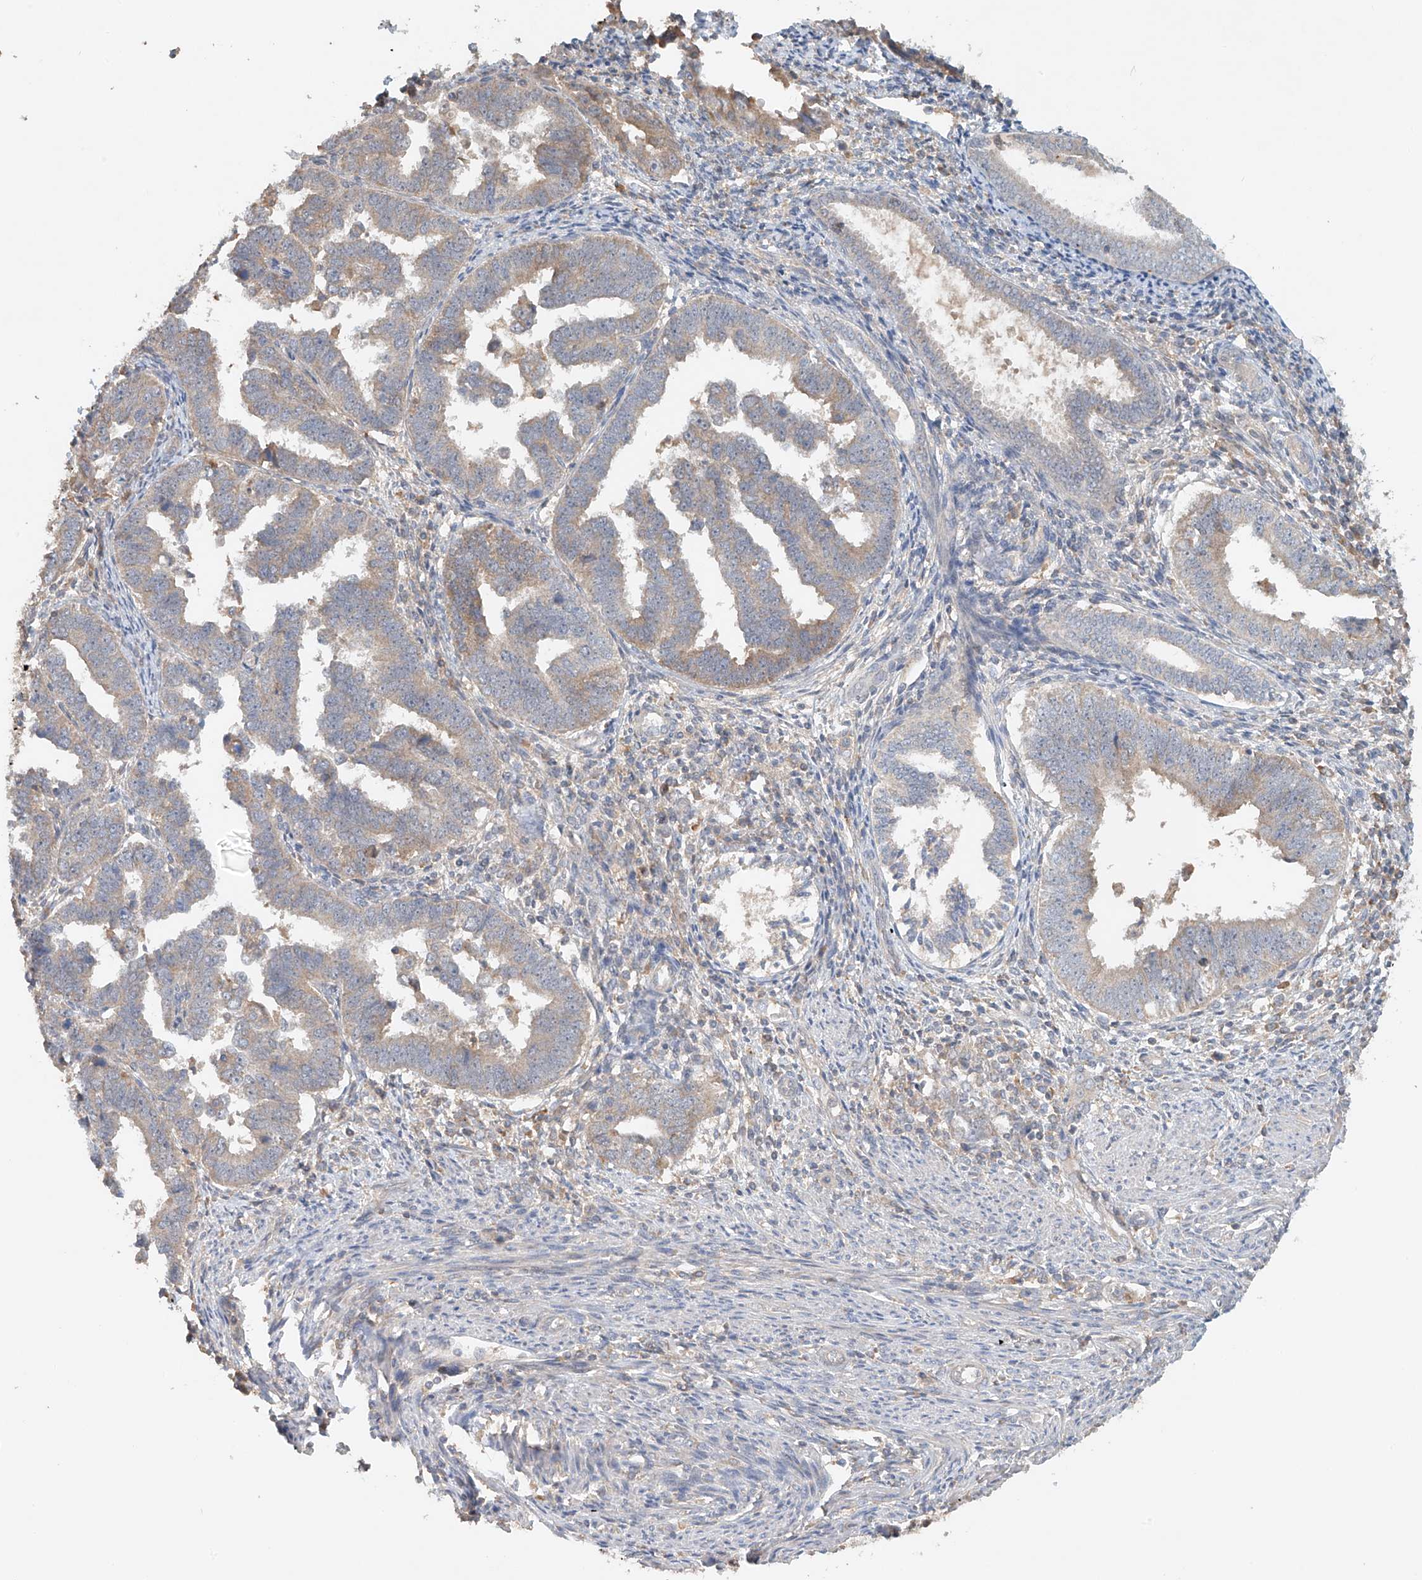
{"staining": {"intensity": "weak", "quantity": "25%-75%", "location": "cytoplasmic/membranous"}, "tissue": "endometrial cancer", "cell_type": "Tumor cells", "image_type": "cancer", "snomed": [{"axis": "morphology", "description": "Adenocarcinoma, NOS"}, {"axis": "topography", "description": "Endometrium"}], "caption": "Tumor cells demonstrate weak cytoplasmic/membranous expression in about 25%-75% of cells in endometrial adenocarcinoma.", "gene": "GNB1L", "patient": {"sex": "female", "age": 75}}